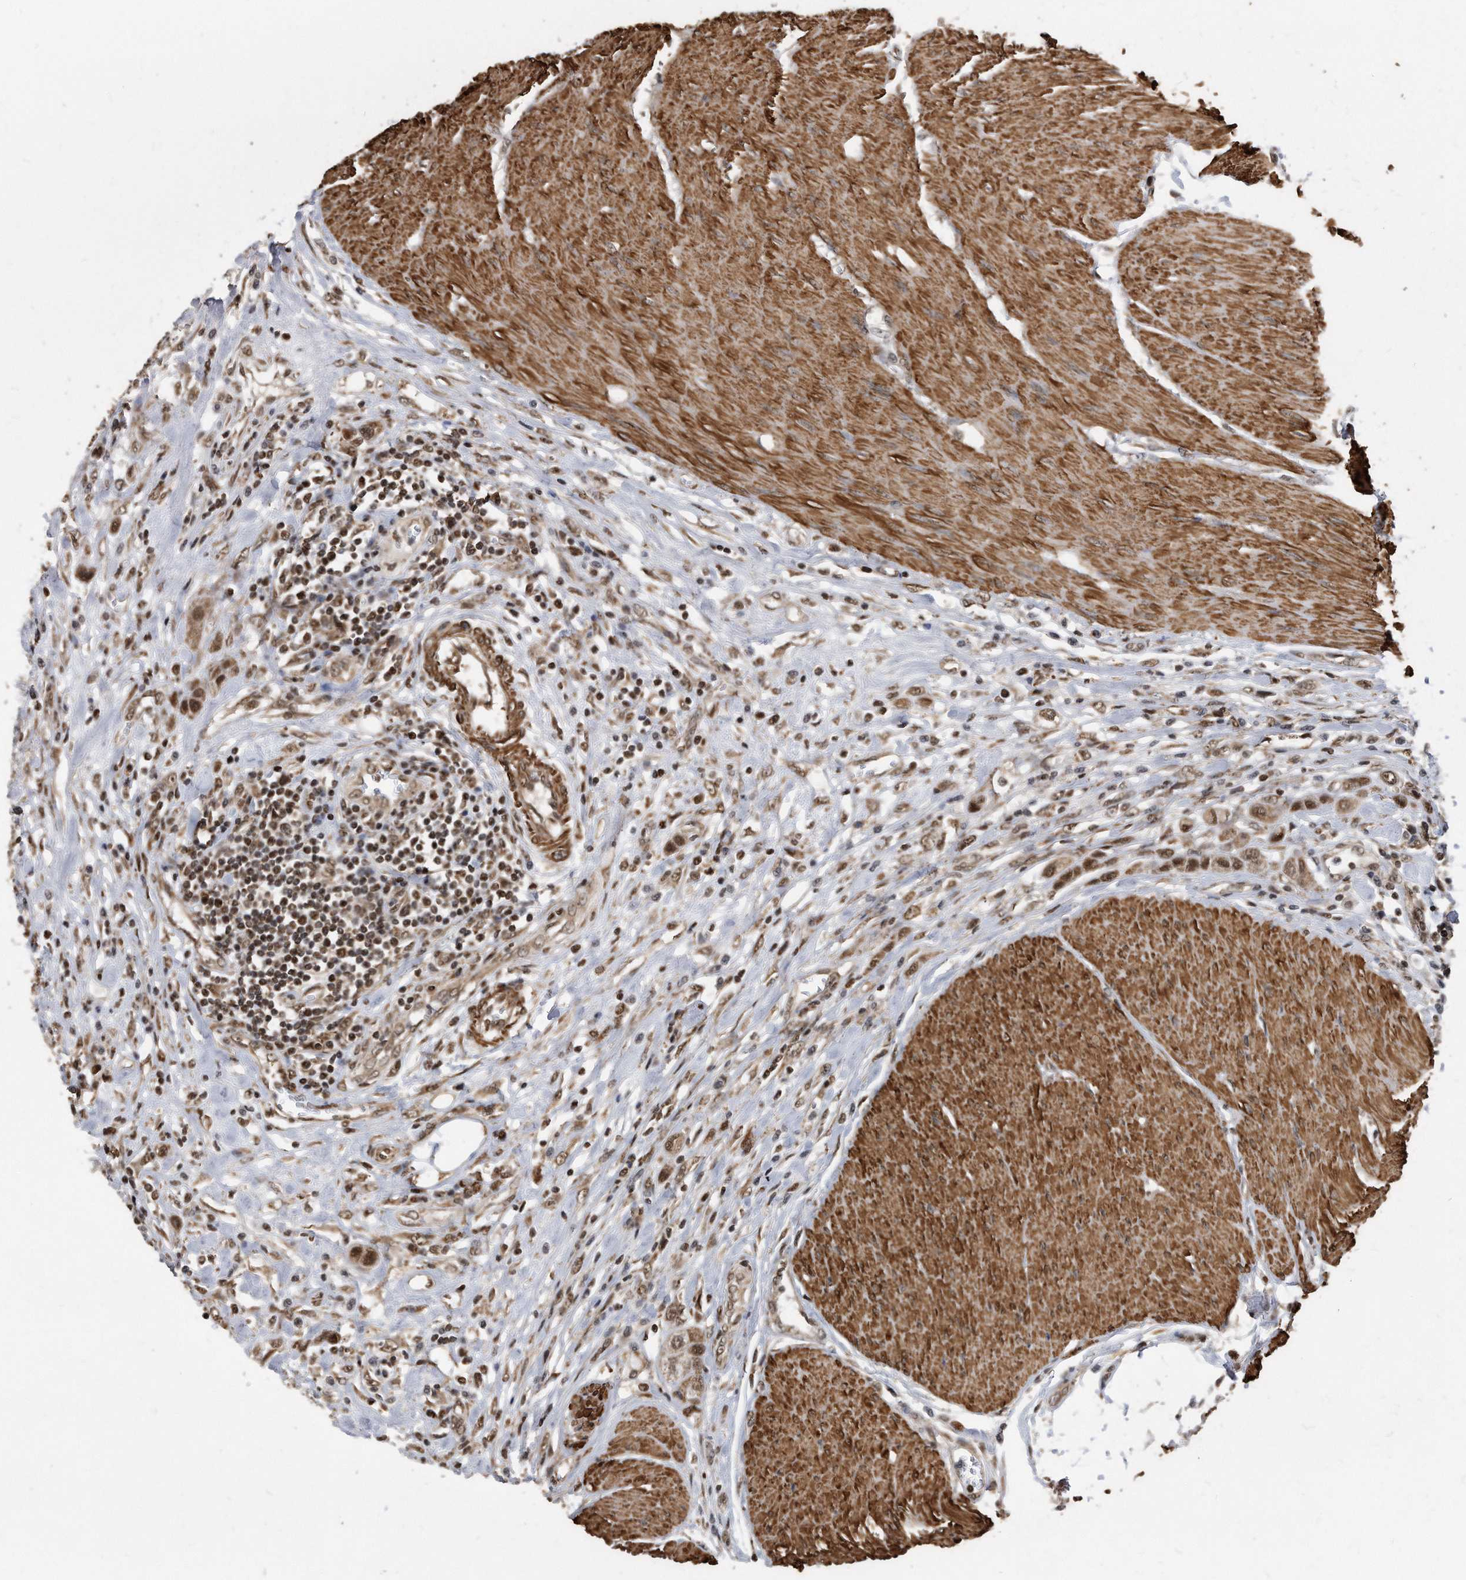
{"staining": {"intensity": "moderate", "quantity": ">75%", "location": "nuclear"}, "tissue": "urothelial cancer", "cell_type": "Tumor cells", "image_type": "cancer", "snomed": [{"axis": "morphology", "description": "Urothelial carcinoma, High grade"}, {"axis": "topography", "description": "Urinary bladder"}], "caption": "Human urothelial carcinoma (high-grade) stained with a brown dye shows moderate nuclear positive staining in approximately >75% of tumor cells.", "gene": "DUSP22", "patient": {"sex": "male", "age": 50}}